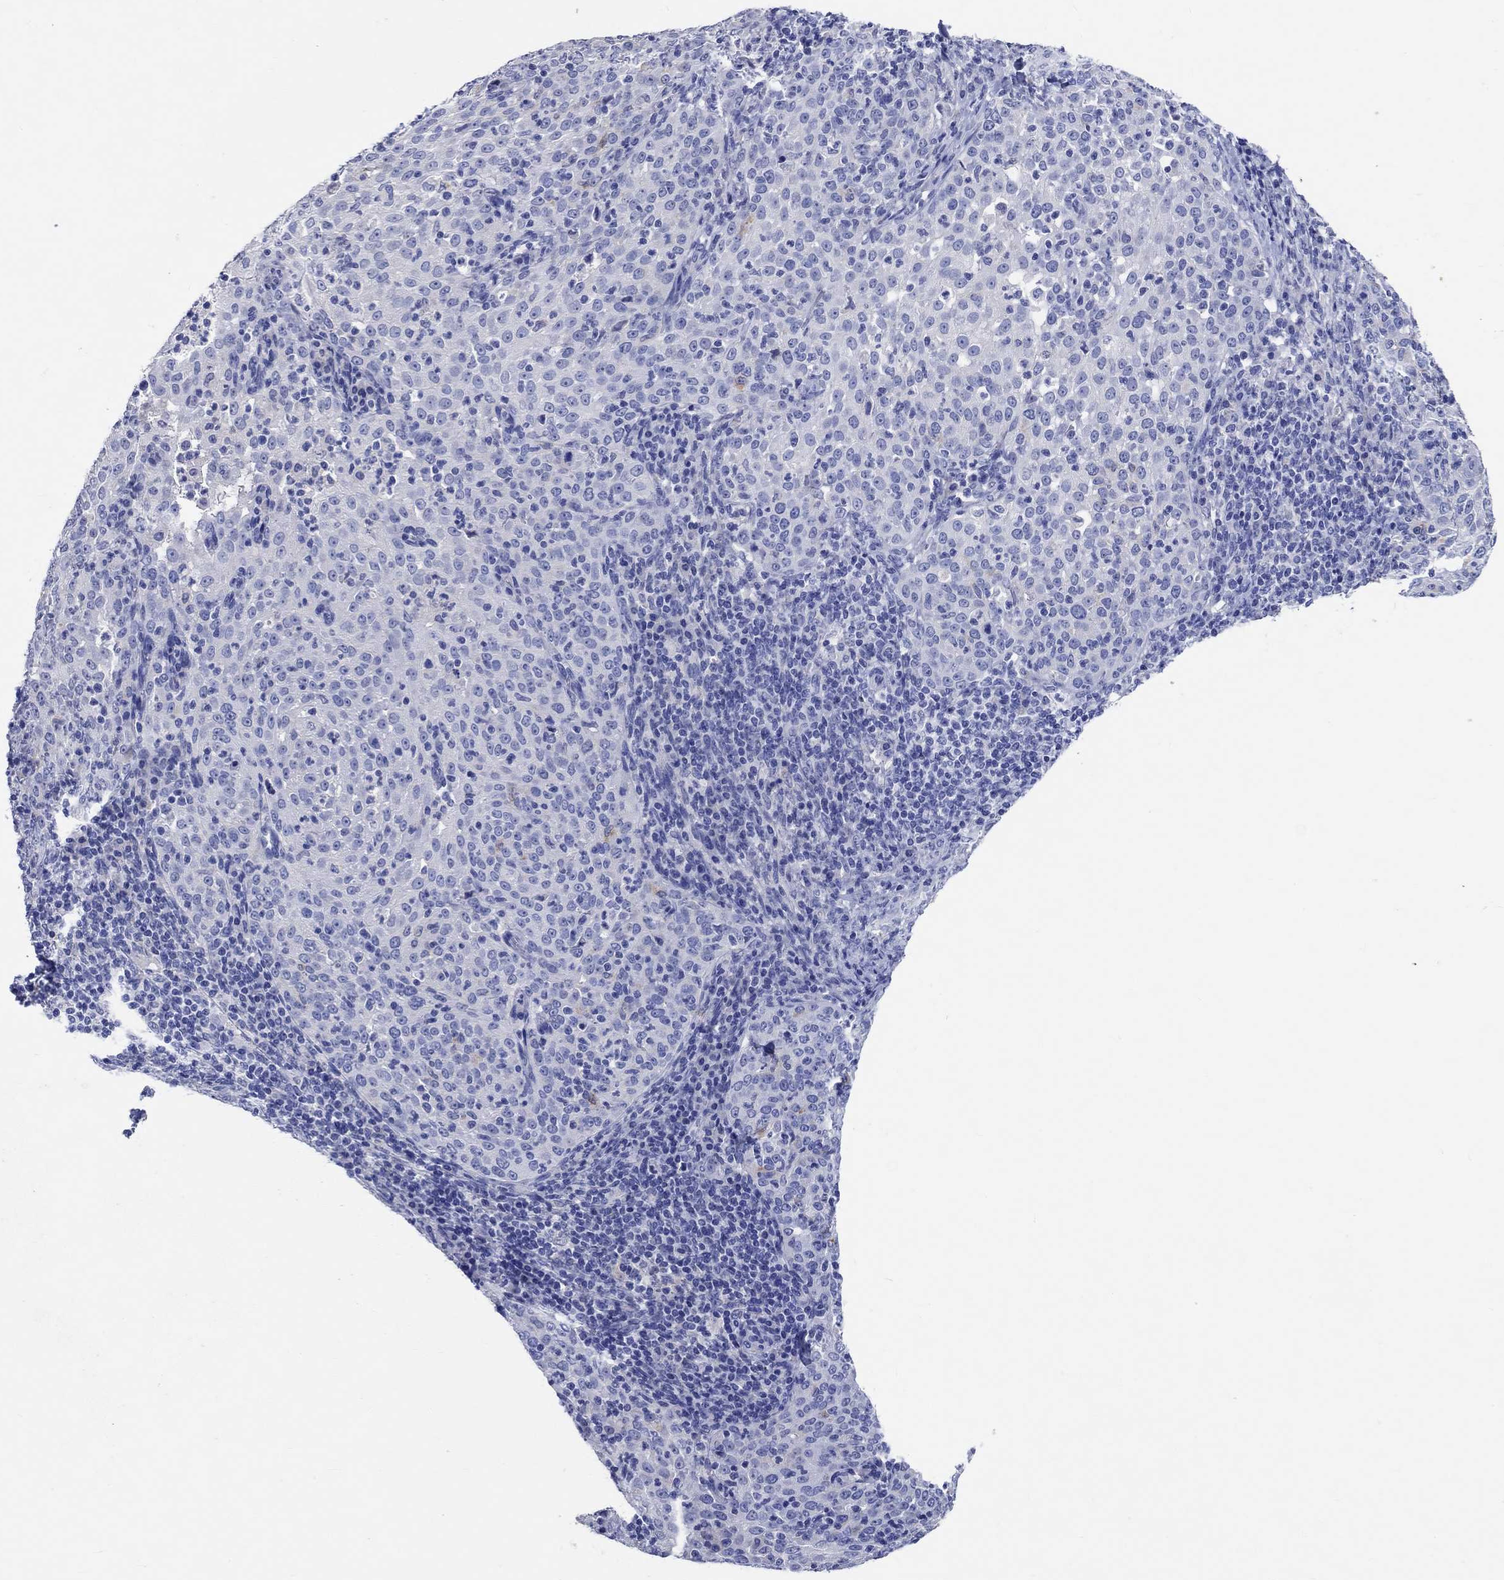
{"staining": {"intensity": "negative", "quantity": "none", "location": "none"}, "tissue": "cervical cancer", "cell_type": "Tumor cells", "image_type": "cancer", "snomed": [{"axis": "morphology", "description": "Squamous cell carcinoma, NOS"}, {"axis": "topography", "description": "Cervix"}], "caption": "High magnification brightfield microscopy of cervical cancer (squamous cell carcinoma) stained with DAB (3,3'-diaminobenzidine) (brown) and counterstained with hematoxylin (blue): tumor cells show no significant positivity.", "gene": "SHISA4", "patient": {"sex": "female", "age": 51}}